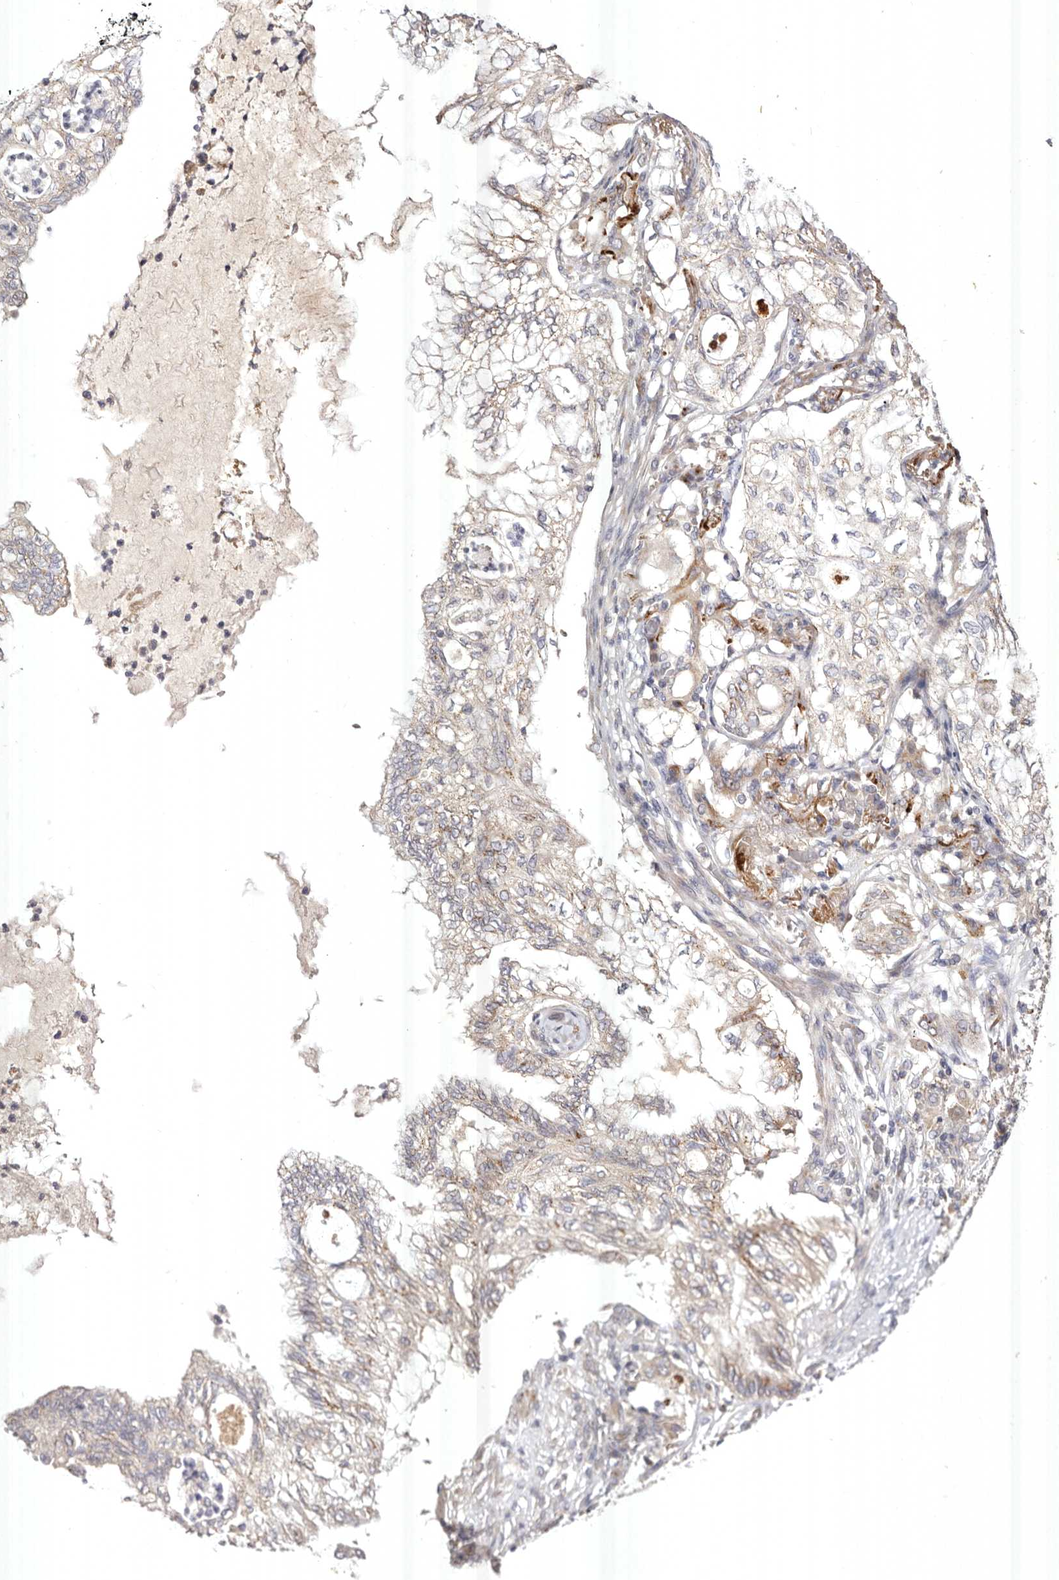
{"staining": {"intensity": "moderate", "quantity": "25%-75%", "location": "cytoplasmic/membranous"}, "tissue": "lung cancer", "cell_type": "Tumor cells", "image_type": "cancer", "snomed": [{"axis": "morphology", "description": "Adenocarcinoma, NOS"}, {"axis": "topography", "description": "Lung"}], "caption": "Protein expression analysis of human lung cancer reveals moderate cytoplasmic/membranous positivity in approximately 25%-75% of tumor cells. The staining is performed using DAB (3,3'-diaminobenzidine) brown chromogen to label protein expression. The nuclei are counter-stained blue using hematoxylin.", "gene": "USP24", "patient": {"sex": "female", "age": 70}}